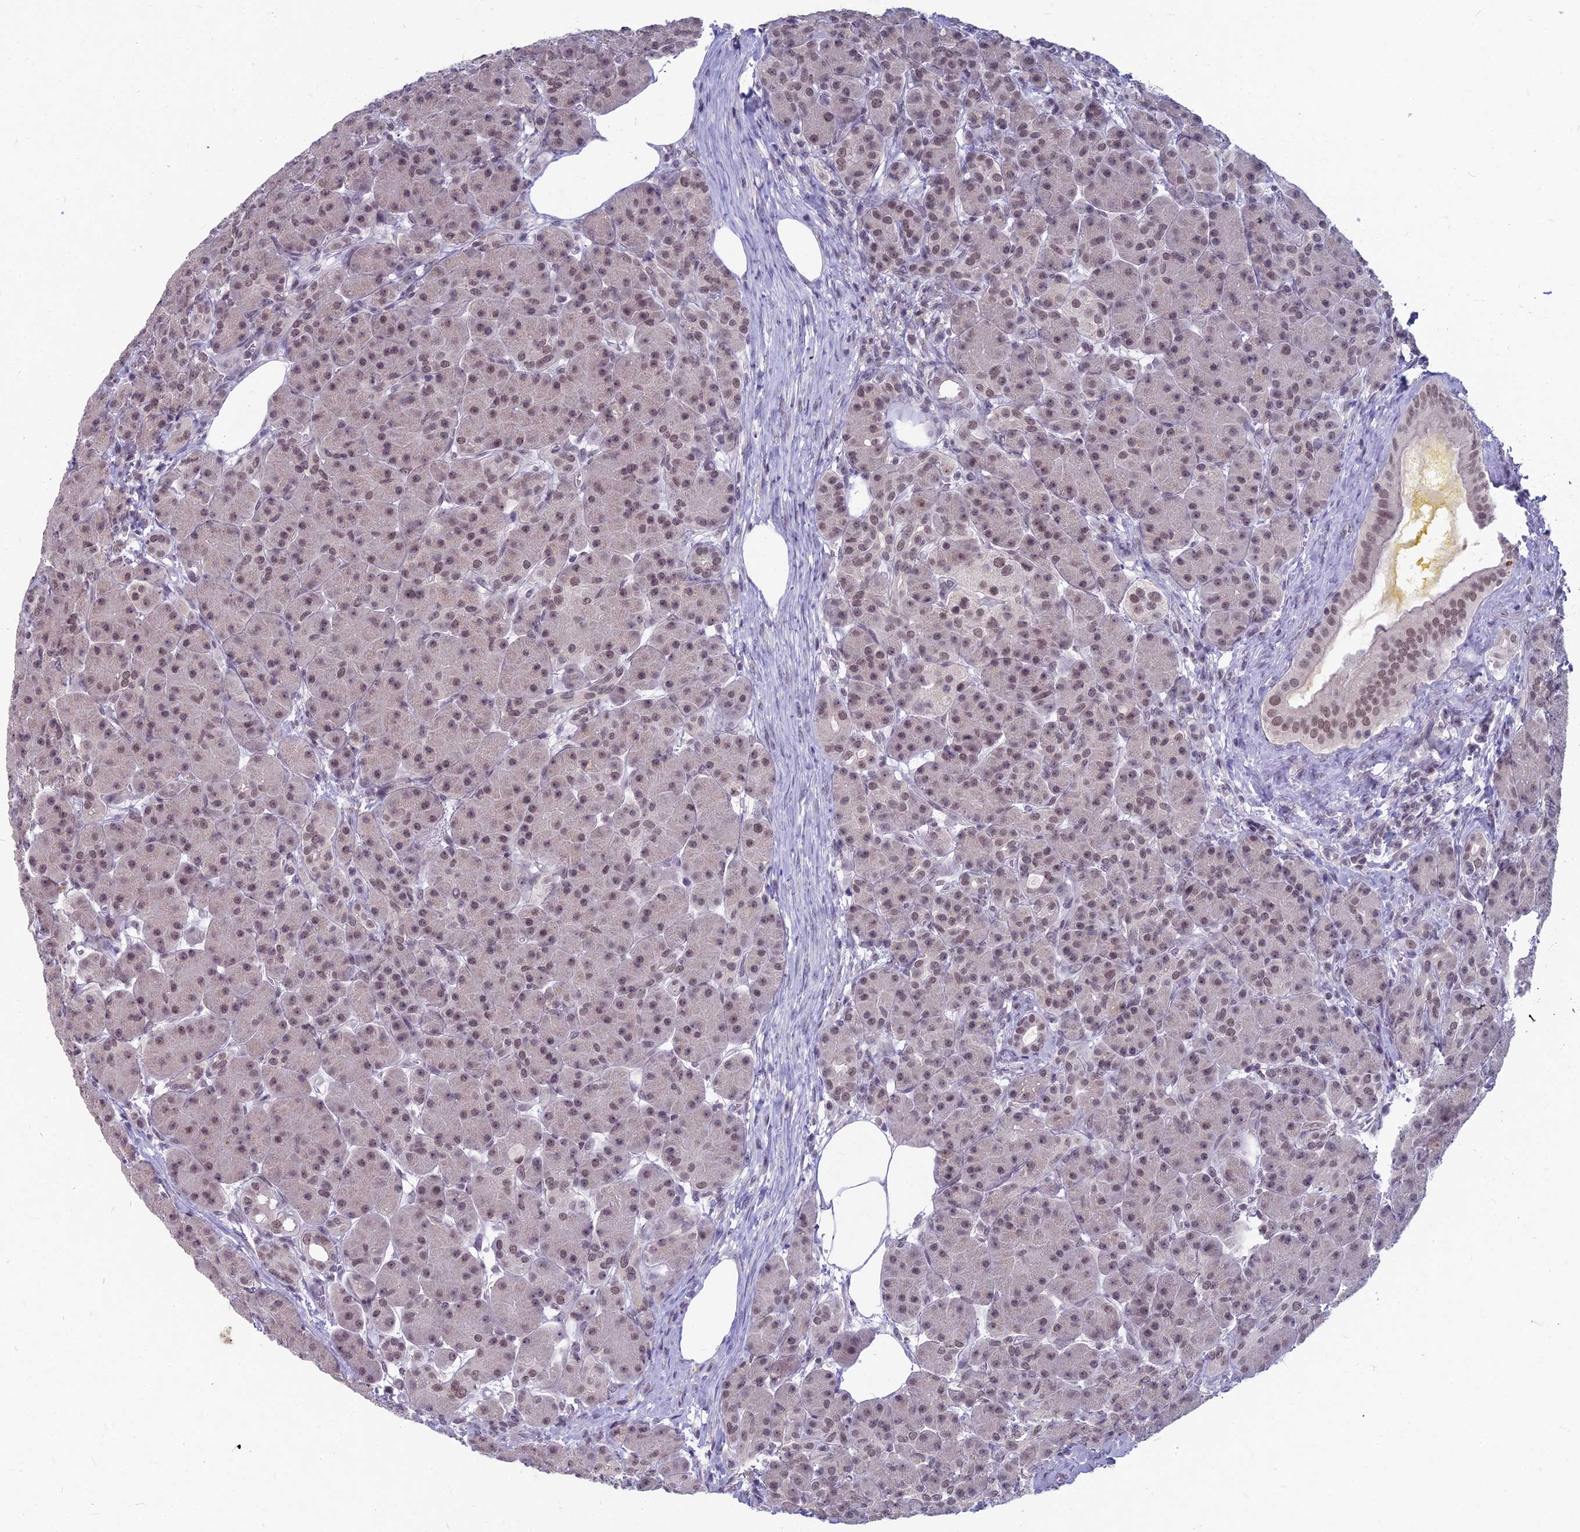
{"staining": {"intensity": "moderate", "quantity": "25%-75%", "location": "nuclear"}, "tissue": "pancreas", "cell_type": "Exocrine glandular cells", "image_type": "normal", "snomed": [{"axis": "morphology", "description": "Normal tissue, NOS"}, {"axis": "topography", "description": "Pancreas"}], "caption": "Normal pancreas shows moderate nuclear positivity in approximately 25%-75% of exocrine glandular cells.", "gene": "KAT7", "patient": {"sex": "male", "age": 63}}